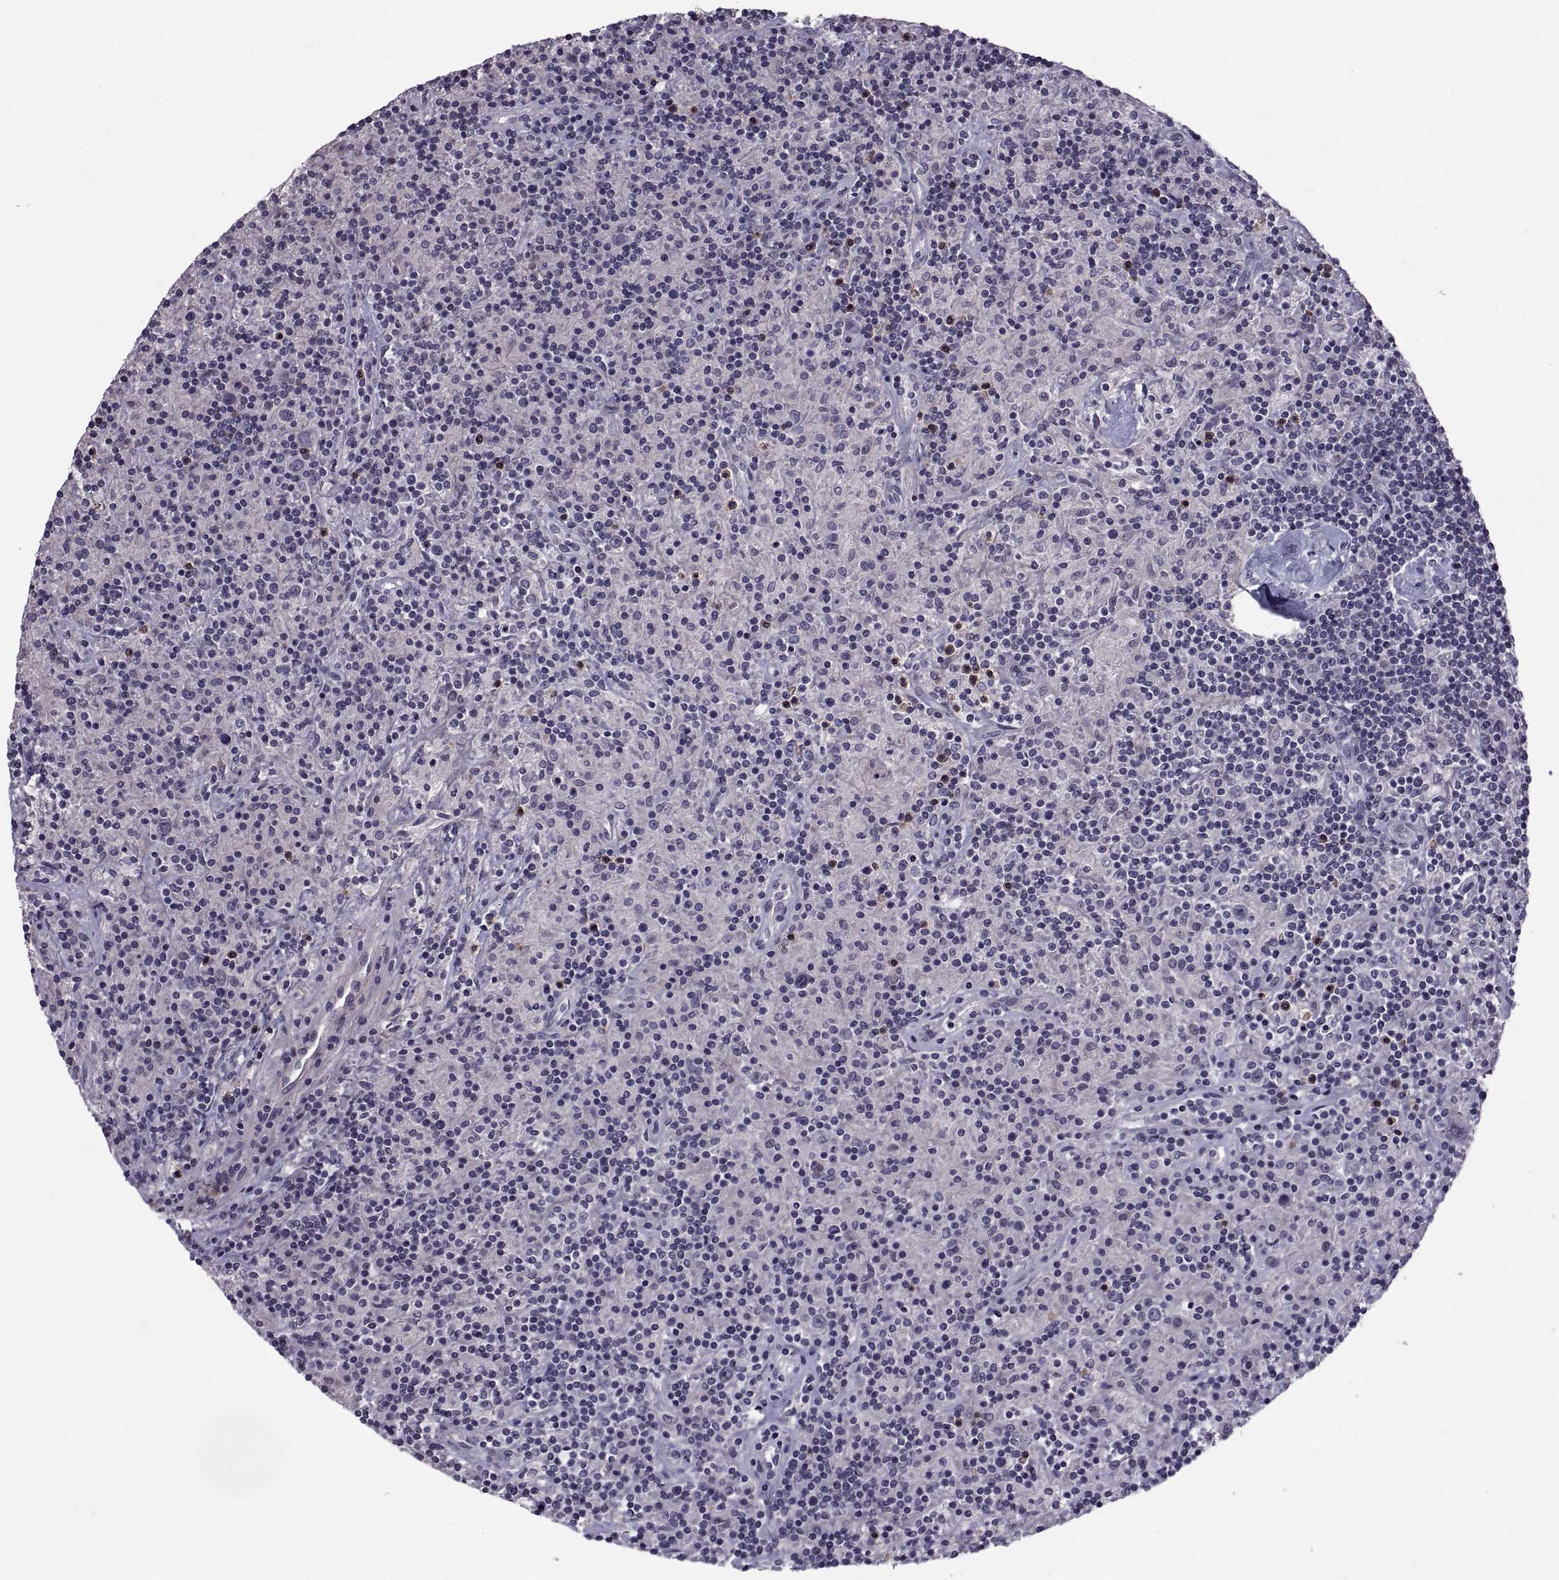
{"staining": {"intensity": "negative", "quantity": "none", "location": "none"}, "tissue": "lymphoma", "cell_type": "Tumor cells", "image_type": "cancer", "snomed": [{"axis": "morphology", "description": "Hodgkin's disease, NOS"}, {"axis": "topography", "description": "Lymph node"}], "caption": "Protein analysis of lymphoma exhibits no significant positivity in tumor cells.", "gene": "NPTX2", "patient": {"sex": "male", "age": 70}}